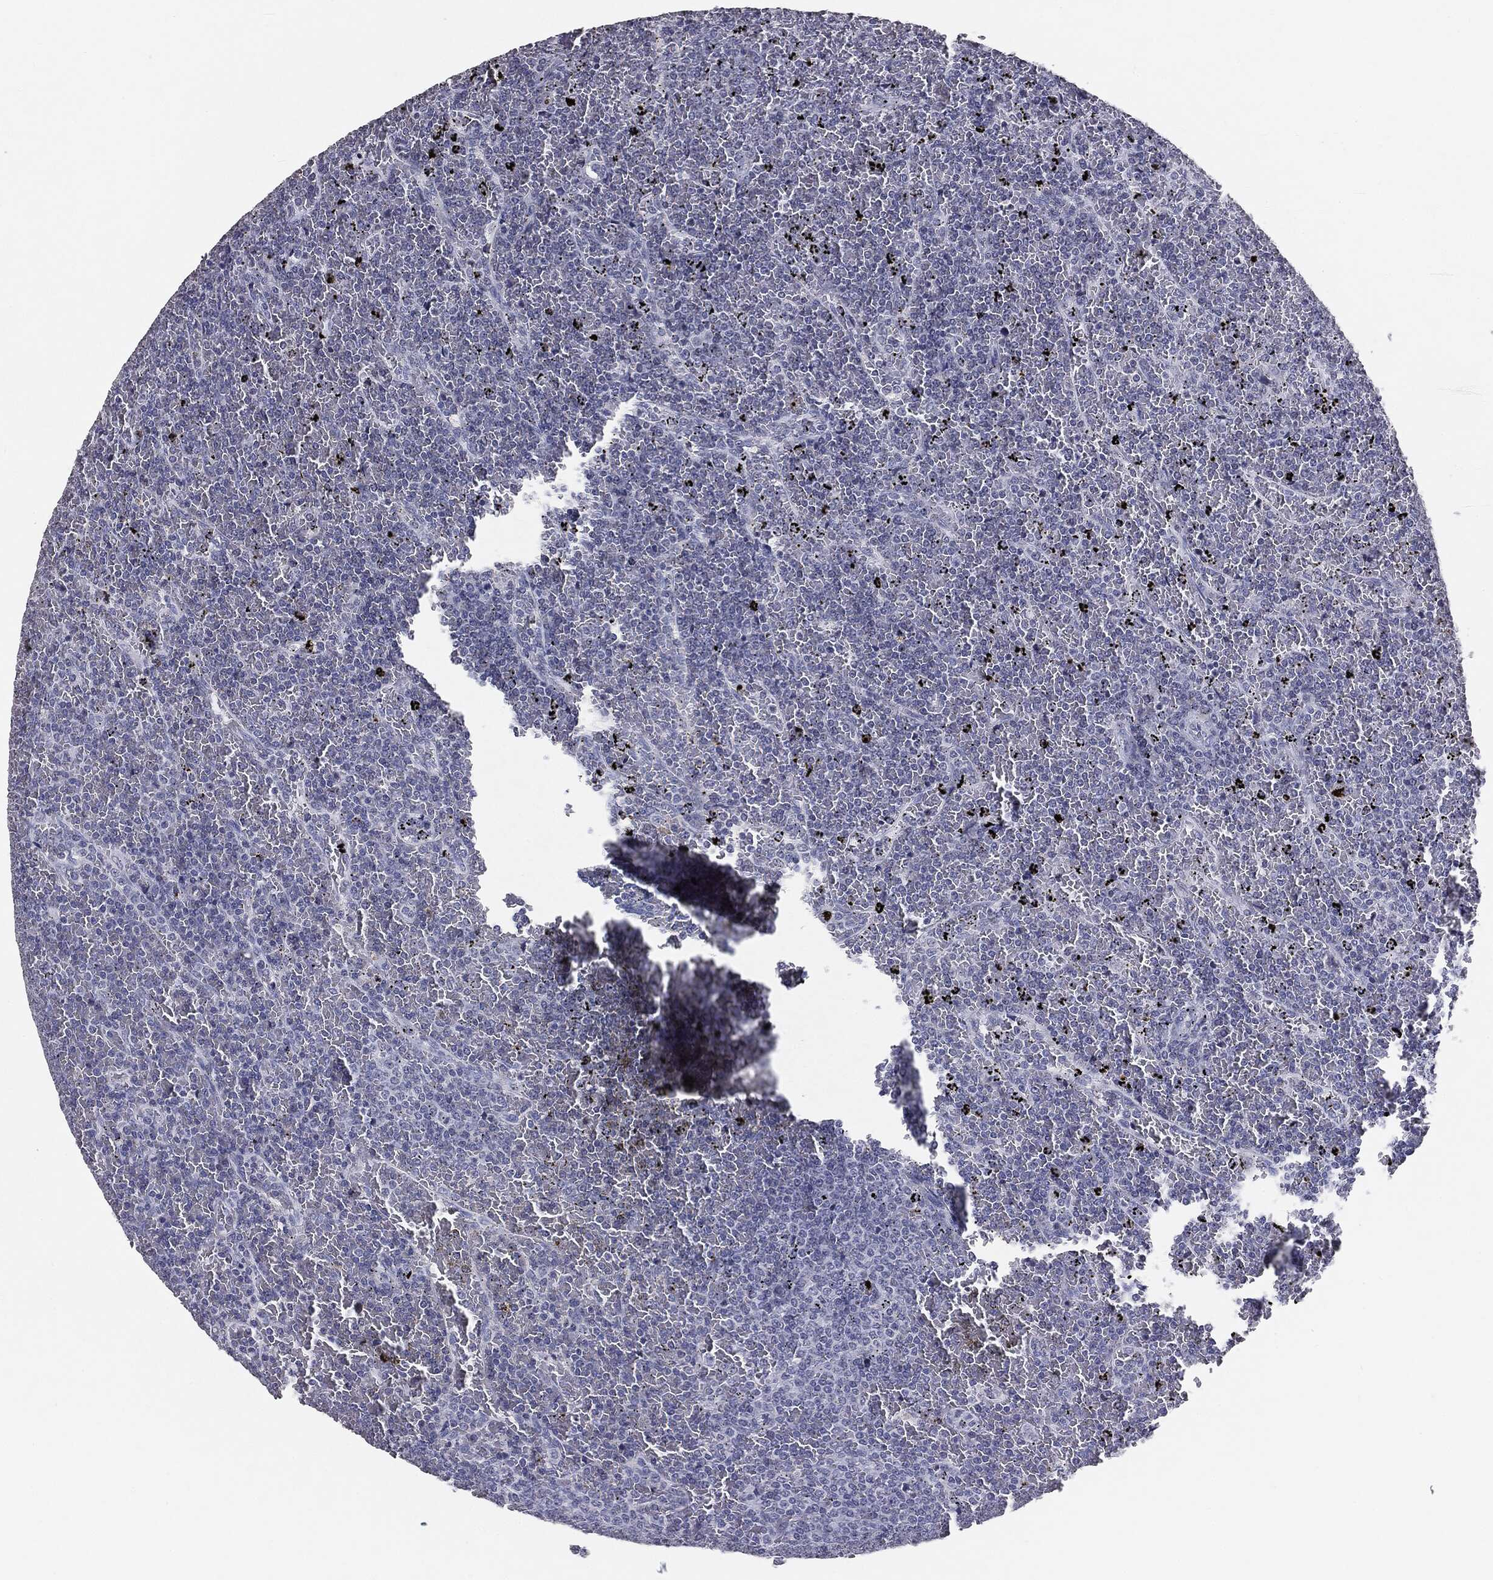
{"staining": {"intensity": "negative", "quantity": "none", "location": "none"}, "tissue": "lymphoma", "cell_type": "Tumor cells", "image_type": "cancer", "snomed": [{"axis": "morphology", "description": "Malignant lymphoma, non-Hodgkin's type, Low grade"}, {"axis": "topography", "description": "Spleen"}], "caption": "Immunohistochemical staining of lymphoma demonstrates no significant staining in tumor cells.", "gene": "SERPINB4", "patient": {"sex": "female", "age": 77}}